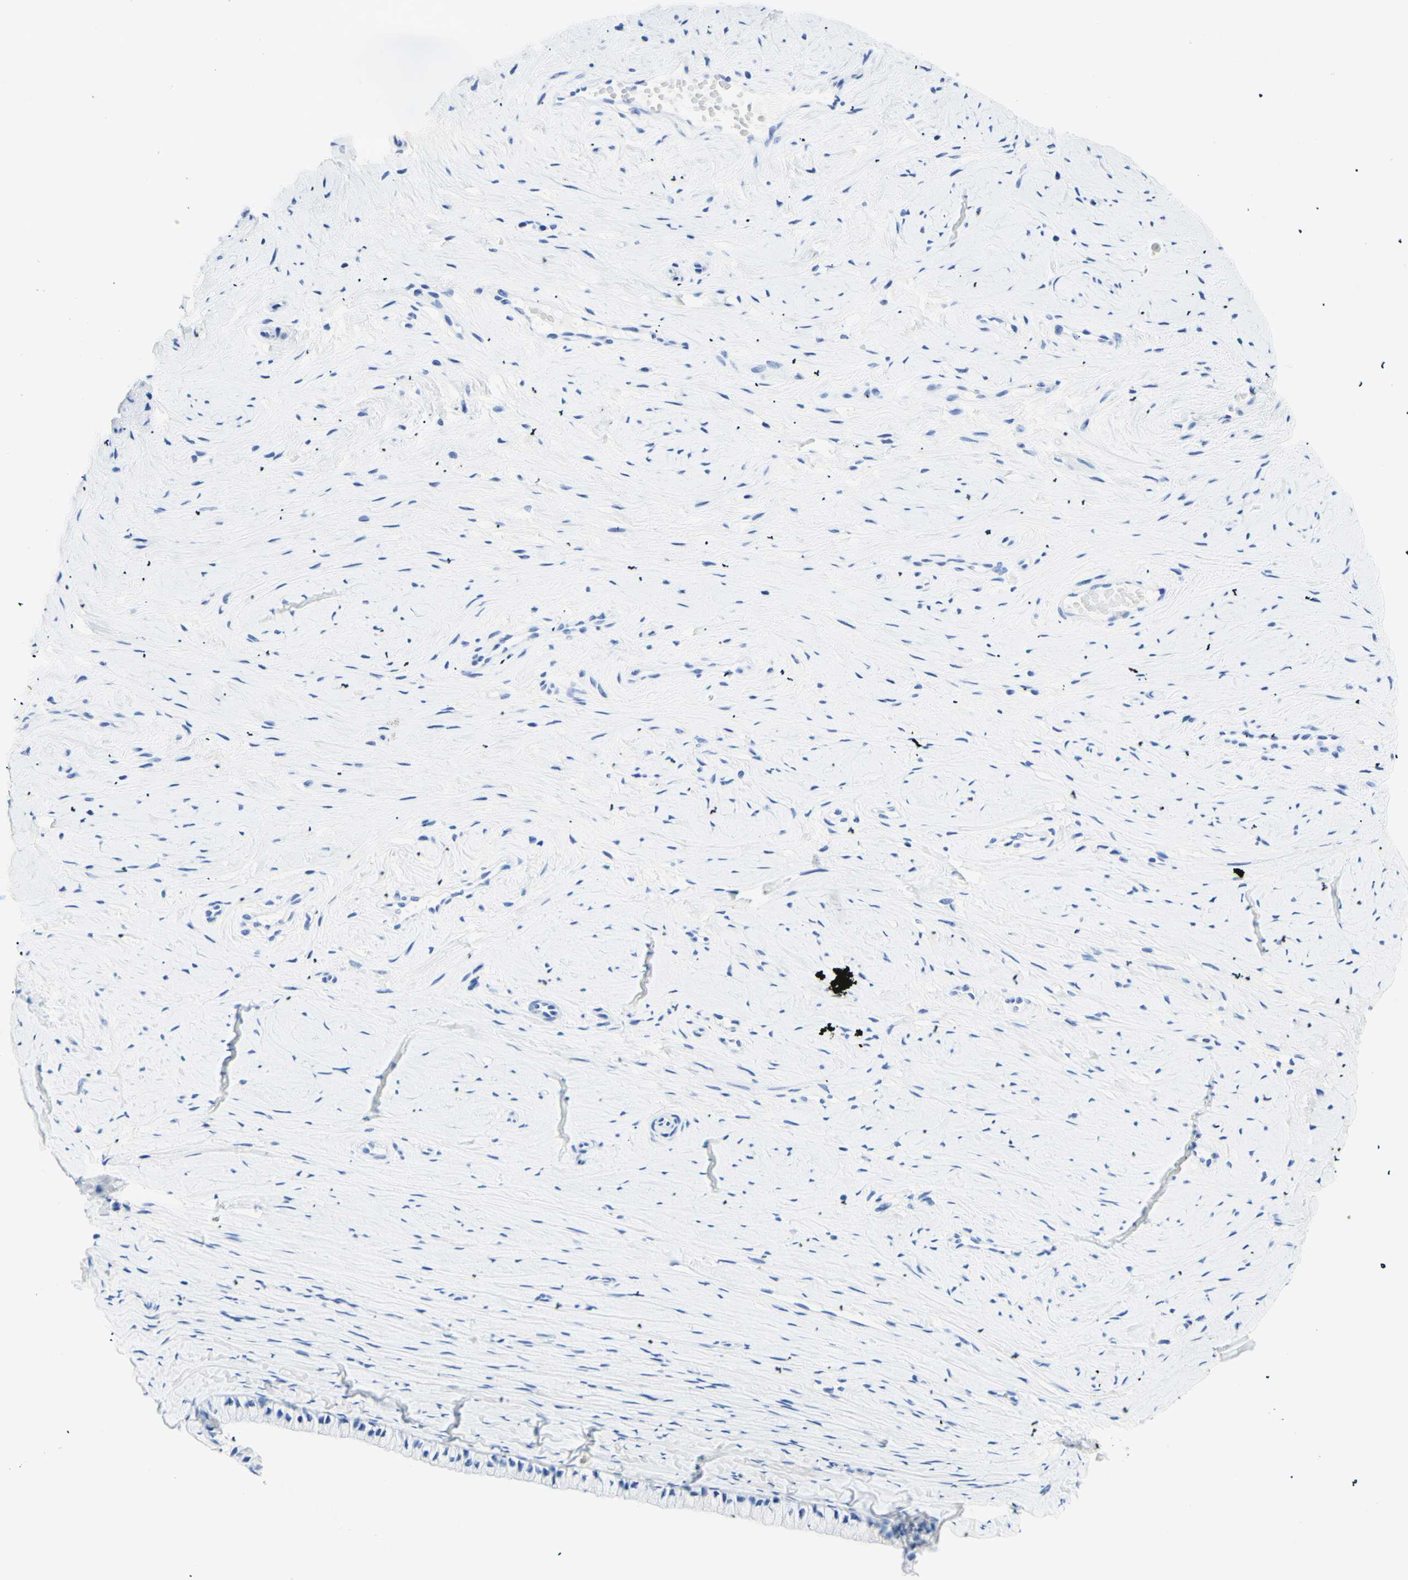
{"staining": {"intensity": "negative", "quantity": "none", "location": "none"}, "tissue": "cervix", "cell_type": "Glandular cells", "image_type": "normal", "snomed": [{"axis": "morphology", "description": "Normal tissue, NOS"}, {"axis": "topography", "description": "Cervix"}], "caption": "Glandular cells show no significant staining in normal cervix. (IHC, brightfield microscopy, high magnification).", "gene": "MYH2", "patient": {"sex": "female", "age": 39}}